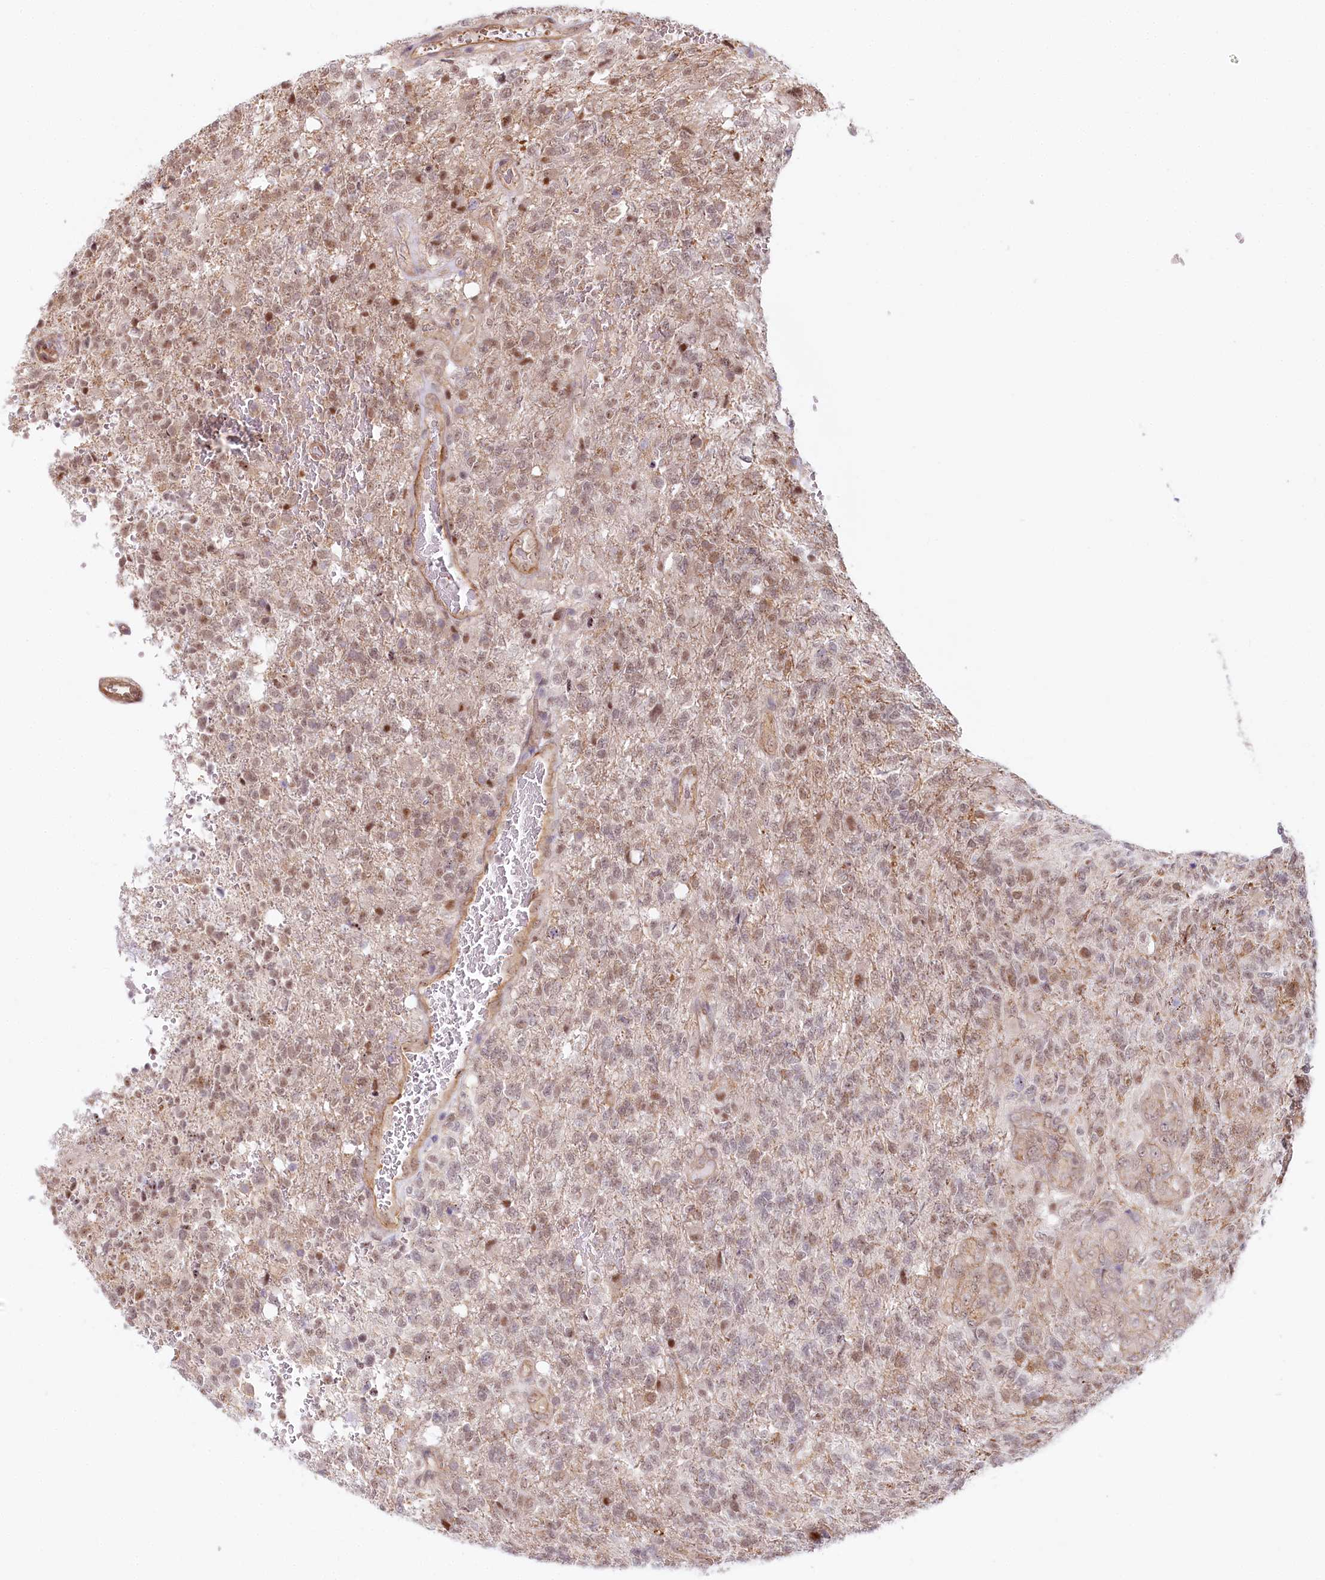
{"staining": {"intensity": "weak", "quantity": "<25%", "location": "nuclear"}, "tissue": "glioma", "cell_type": "Tumor cells", "image_type": "cancer", "snomed": [{"axis": "morphology", "description": "Glioma, malignant, High grade"}, {"axis": "topography", "description": "Brain"}], "caption": "DAB immunohistochemical staining of malignant glioma (high-grade) reveals no significant expression in tumor cells.", "gene": "TUBGCP2", "patient": {"sex": "male", "age": 56}}